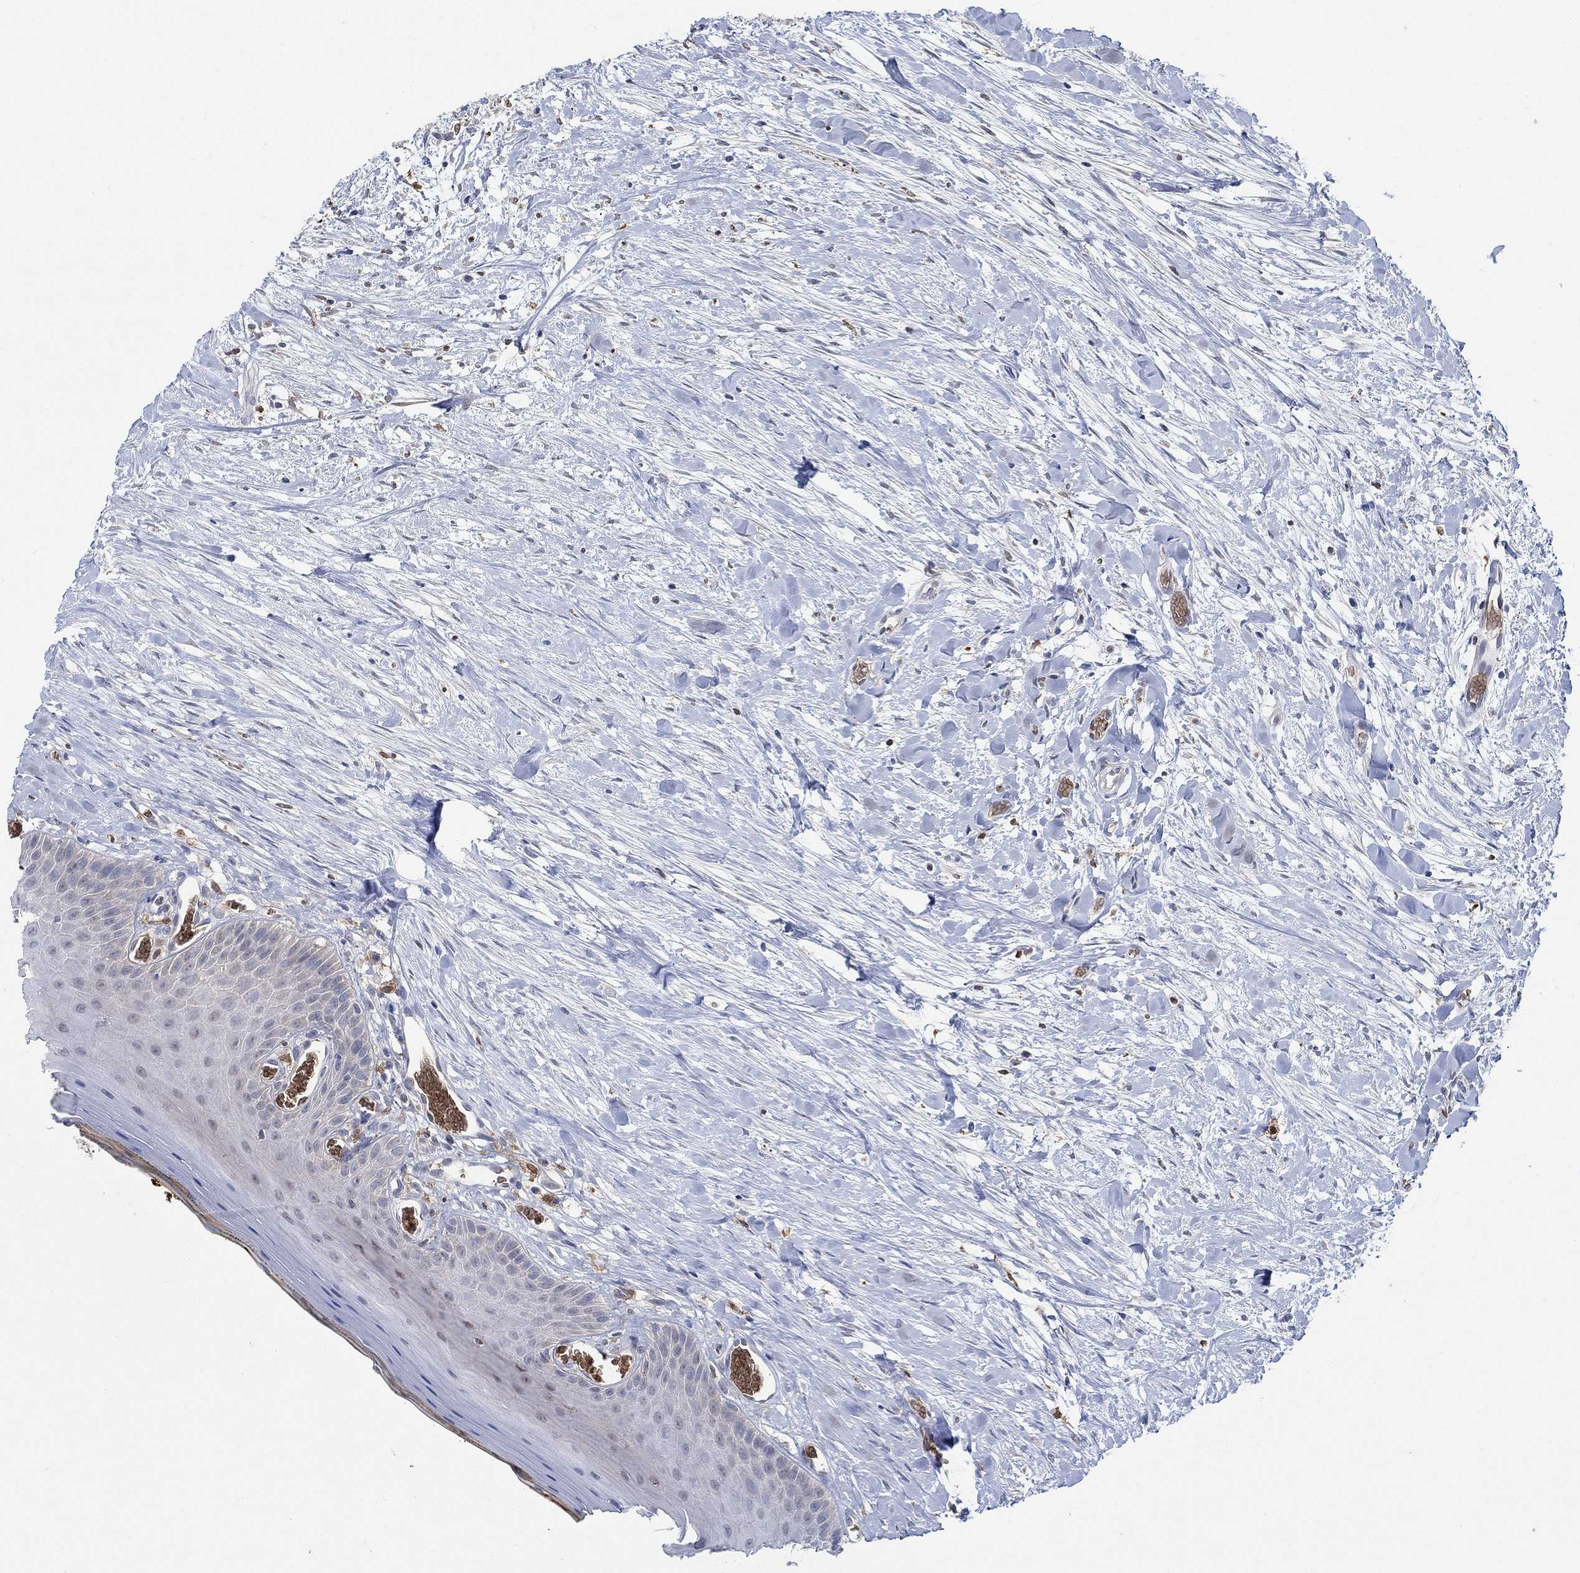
{"staining": {"intensity": "weak", "quantity": "<25%", "location": "cytoplasmic/membranous"}, "tissue": "oral mucosa", "cell_type": "Squamous epithelial cells", "image_type": "normal", "snomed": [{"axis": "morphology", "description": "Normal tissue, NOS"}, {"axis": "topography", "description": "Oral tissue"}], "caption": "DAB (3,3'-diaminobenzidine) immunohistochemical staining of benign human oral mucosa exhibits no significant positivity in squamous epithelial cells.", "gene": "MPP1", "patient": {"sex": "female", "age": 43}}